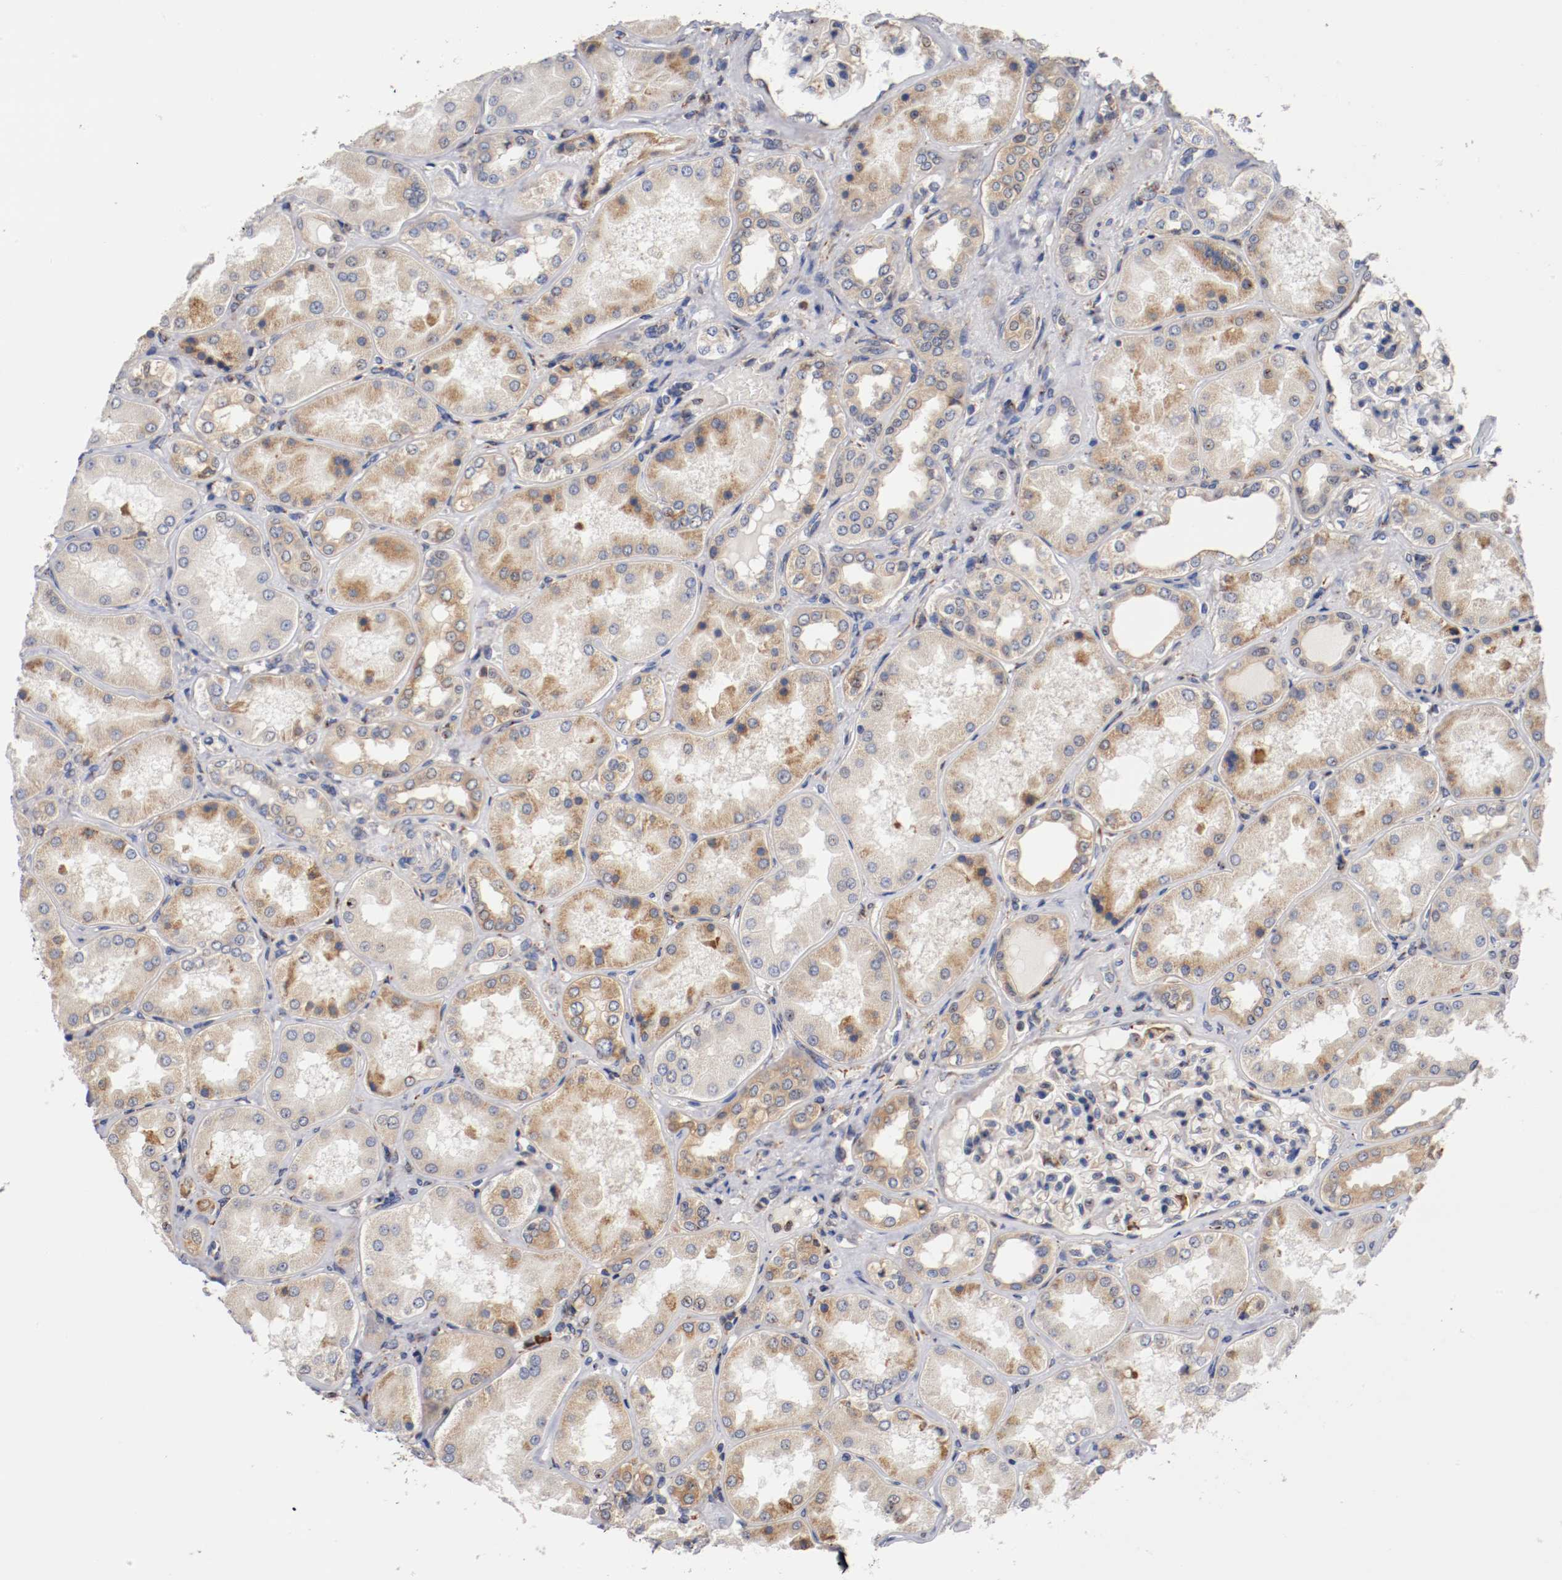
{"staining": {"intensity": "negative", "quantity": "none", "location": "none"}, "tissue": "kidney", "cell_type": "Cells in glomeruli", "image_type": "normal", "snomed": [{"axis": "morphology", "description": "Normal tissue, NOS"}, {"axis": "topography", "description": "Kidney"}], "caption": "This is a histopathology image of IHC staining of normal kidney, which shows no expression in cells in glomeruli.", "gene": "TNFSF12", "patient": {"sex": "female", "age": 56}}